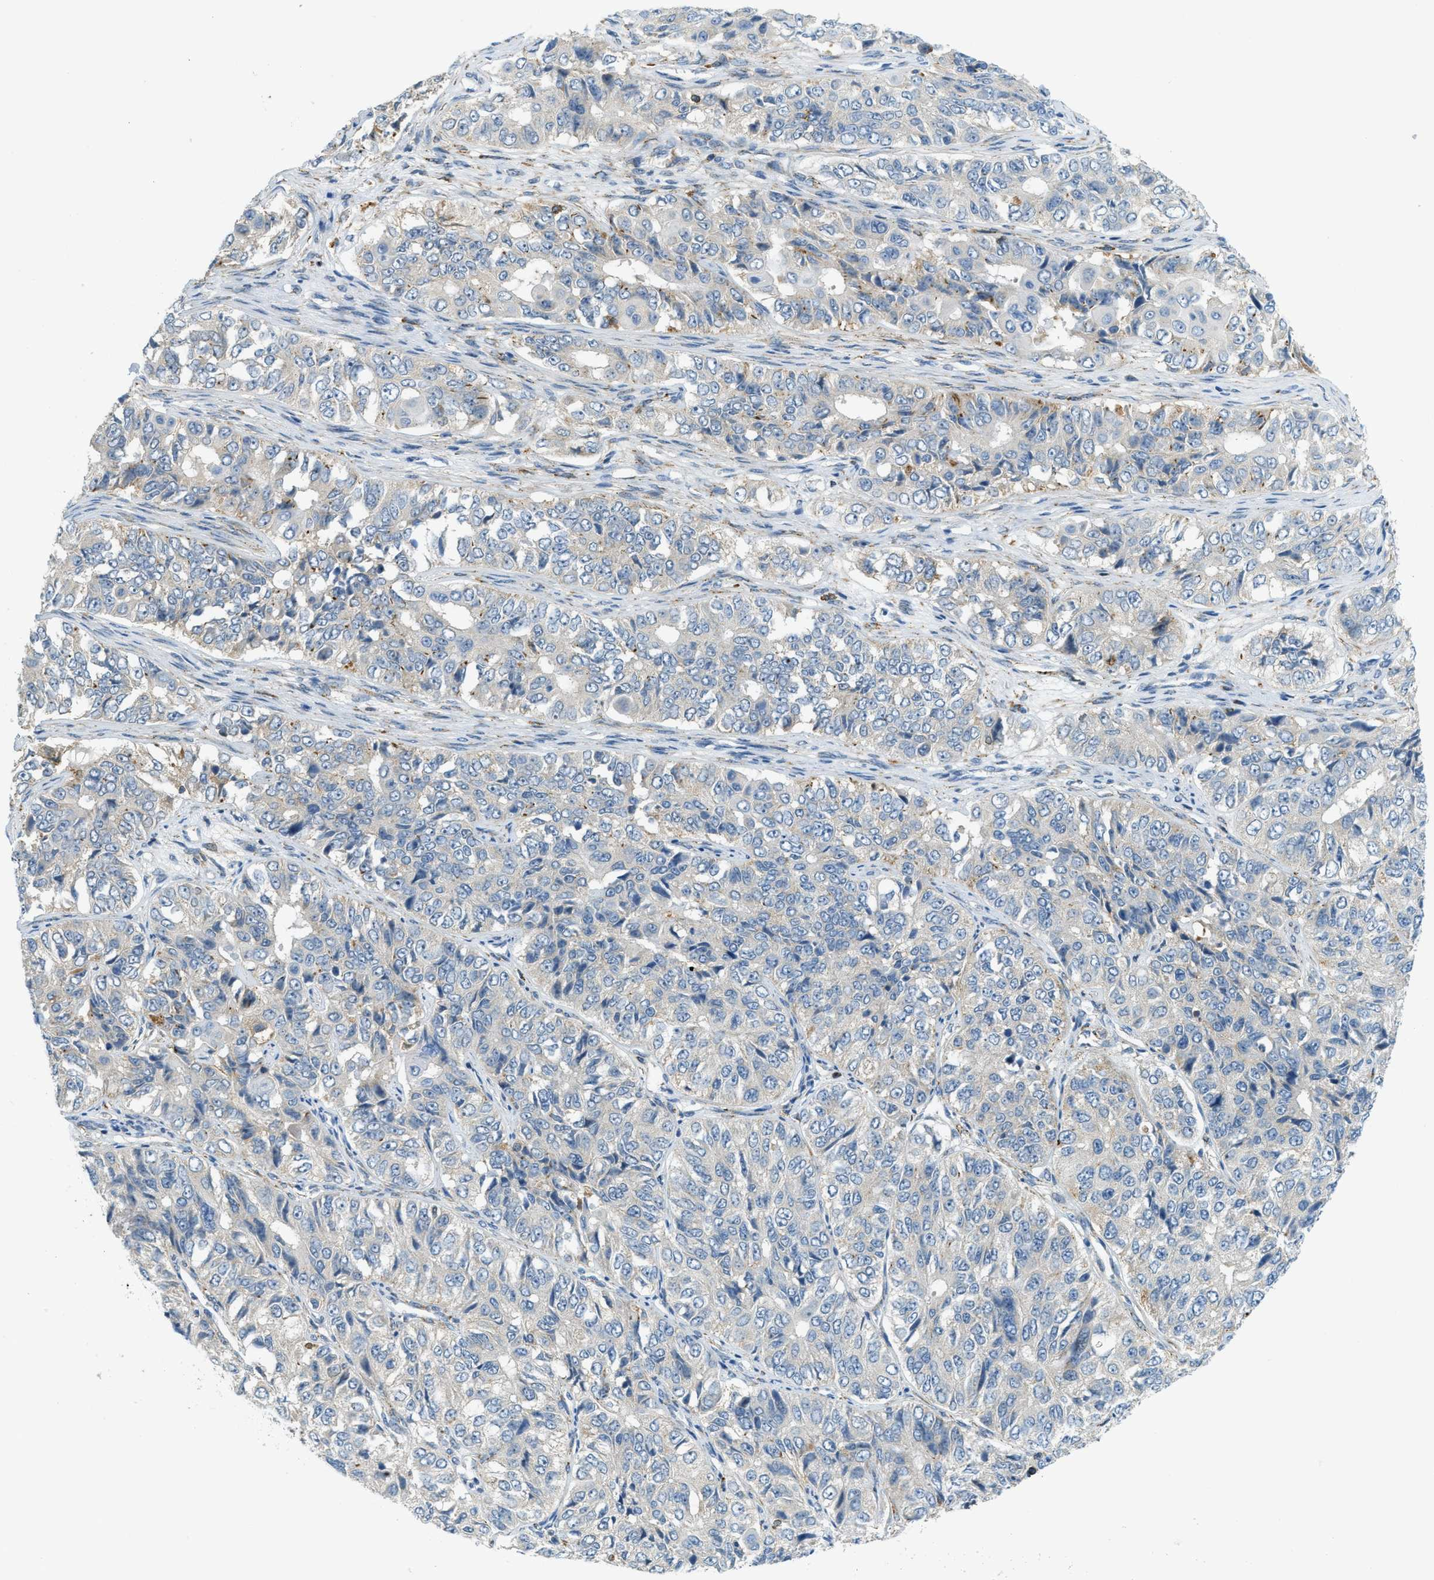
{"staining": {"intensity": "negative", "quantity": "none", "location": "none"}, "tissue": "ovarian cancer", "cell_type": "Tumor cells", "image_type": "cancer", "snomed": [{"axis": "morphology", "description": "Carcinoma, endometroid"}, {"axis": "topography", "description": "Ovary"}], "caption": "DAB (3,3'-diaminobenzidine) immunohistochemical staining of human ovarian cancer (endometroid carcinoma) demonstrates no significant staining in tumor cells.", "gene": "PLBD2", "patient": {"sex": "female", "age": 51}}